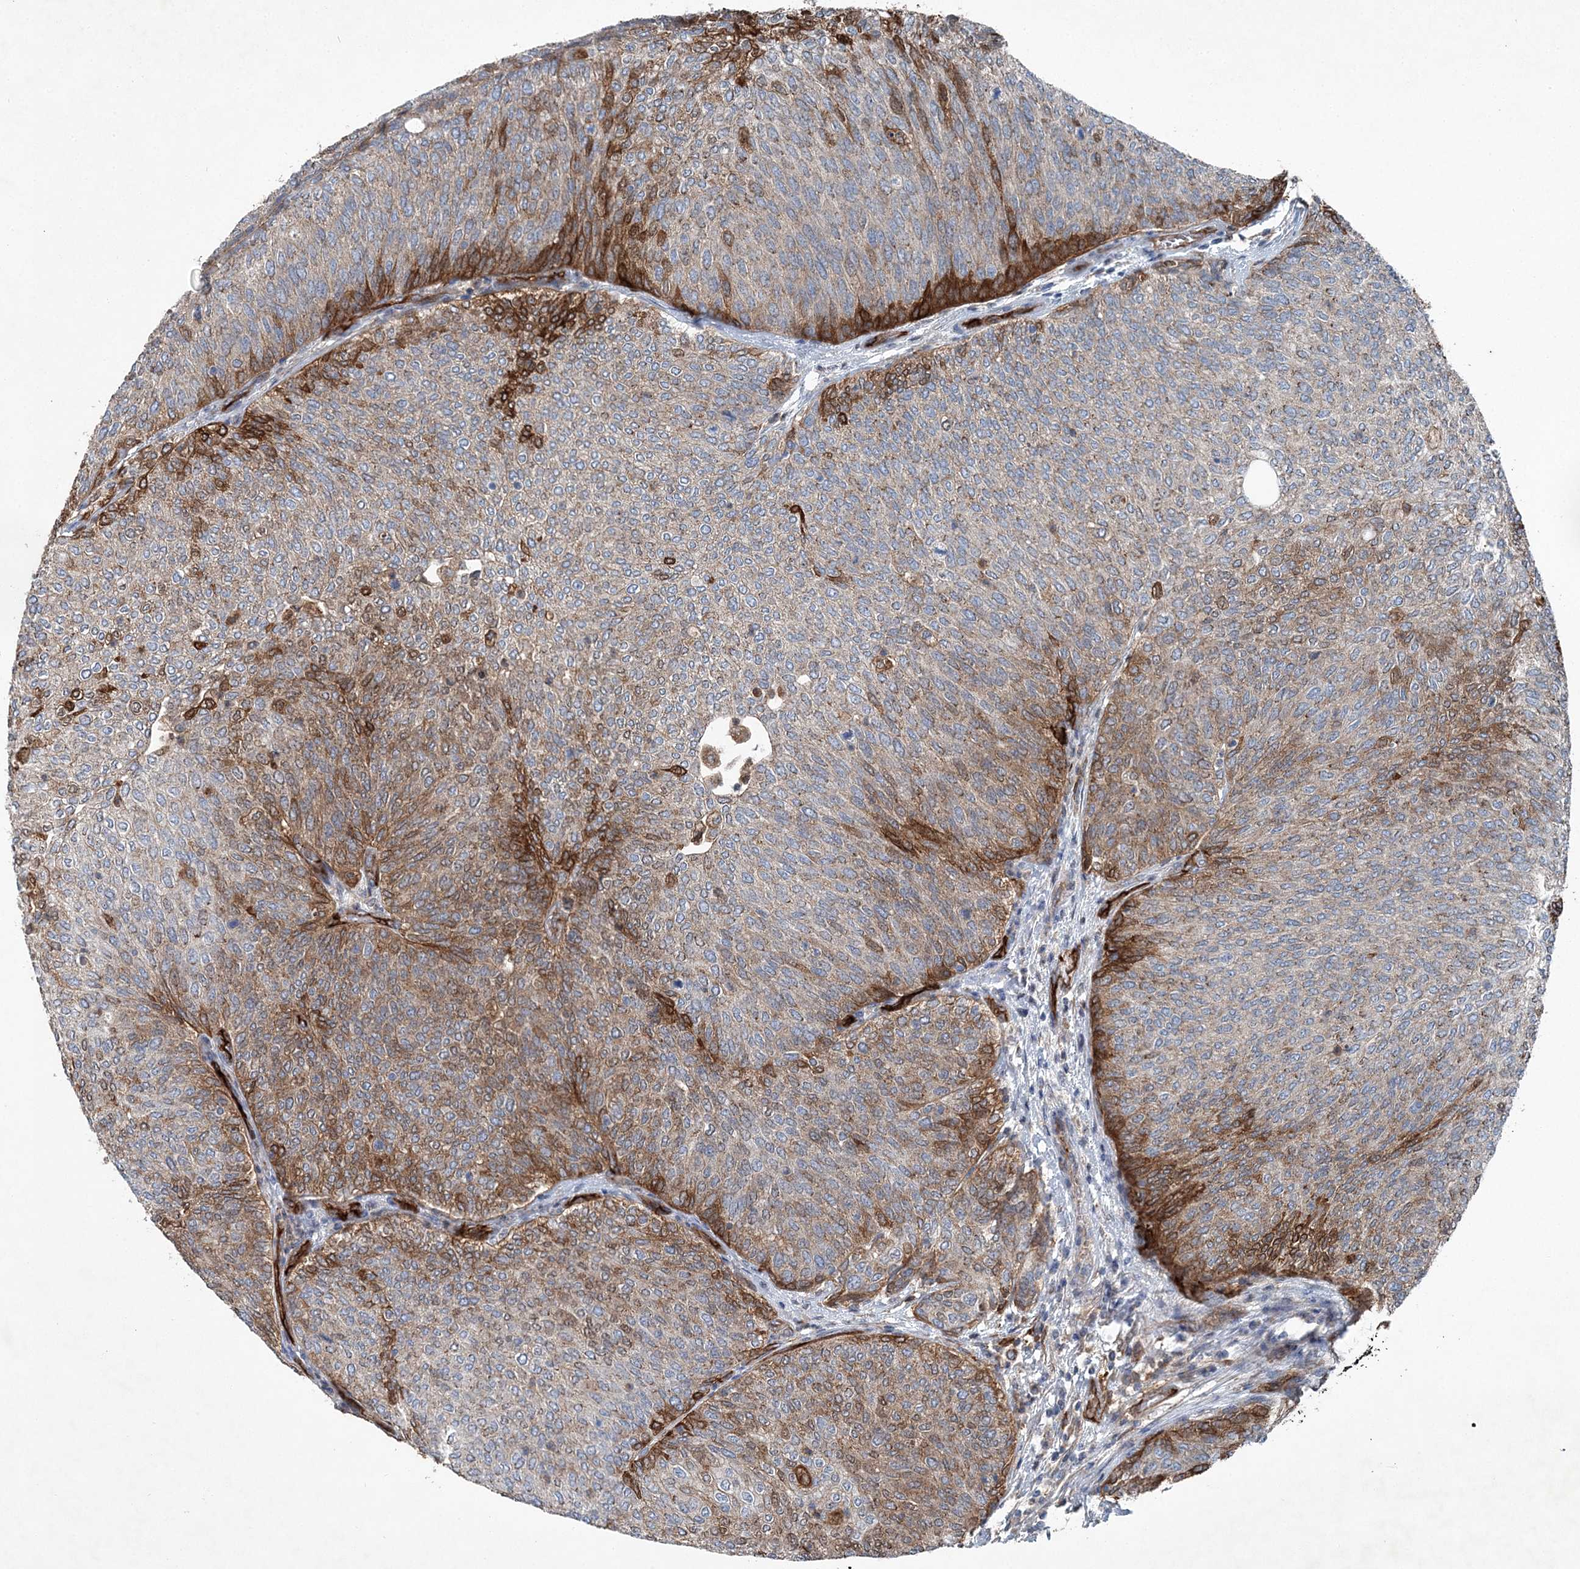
{"staining": {"intensity": "strong", "quantity": "25%-75%", "location": "cytoplasmic/membranous"}, "tissue": "urothelial cancer", "cell_type": "Tumor cells", "image_type": "cancer", "snomed": [{"axis": "morphology", "description": "Urothelial carcinoma, Low grade"}, {"axis": "topography", "description": "Urinary bladder"}], "caption": "The image reveals a brown stain indicating the presence of a protein in the cytoplasmic/membranous of tumor cells in urothelial cancer.", "gene": "SPOPL", "patient": {"sex": "female", "age": 79}}